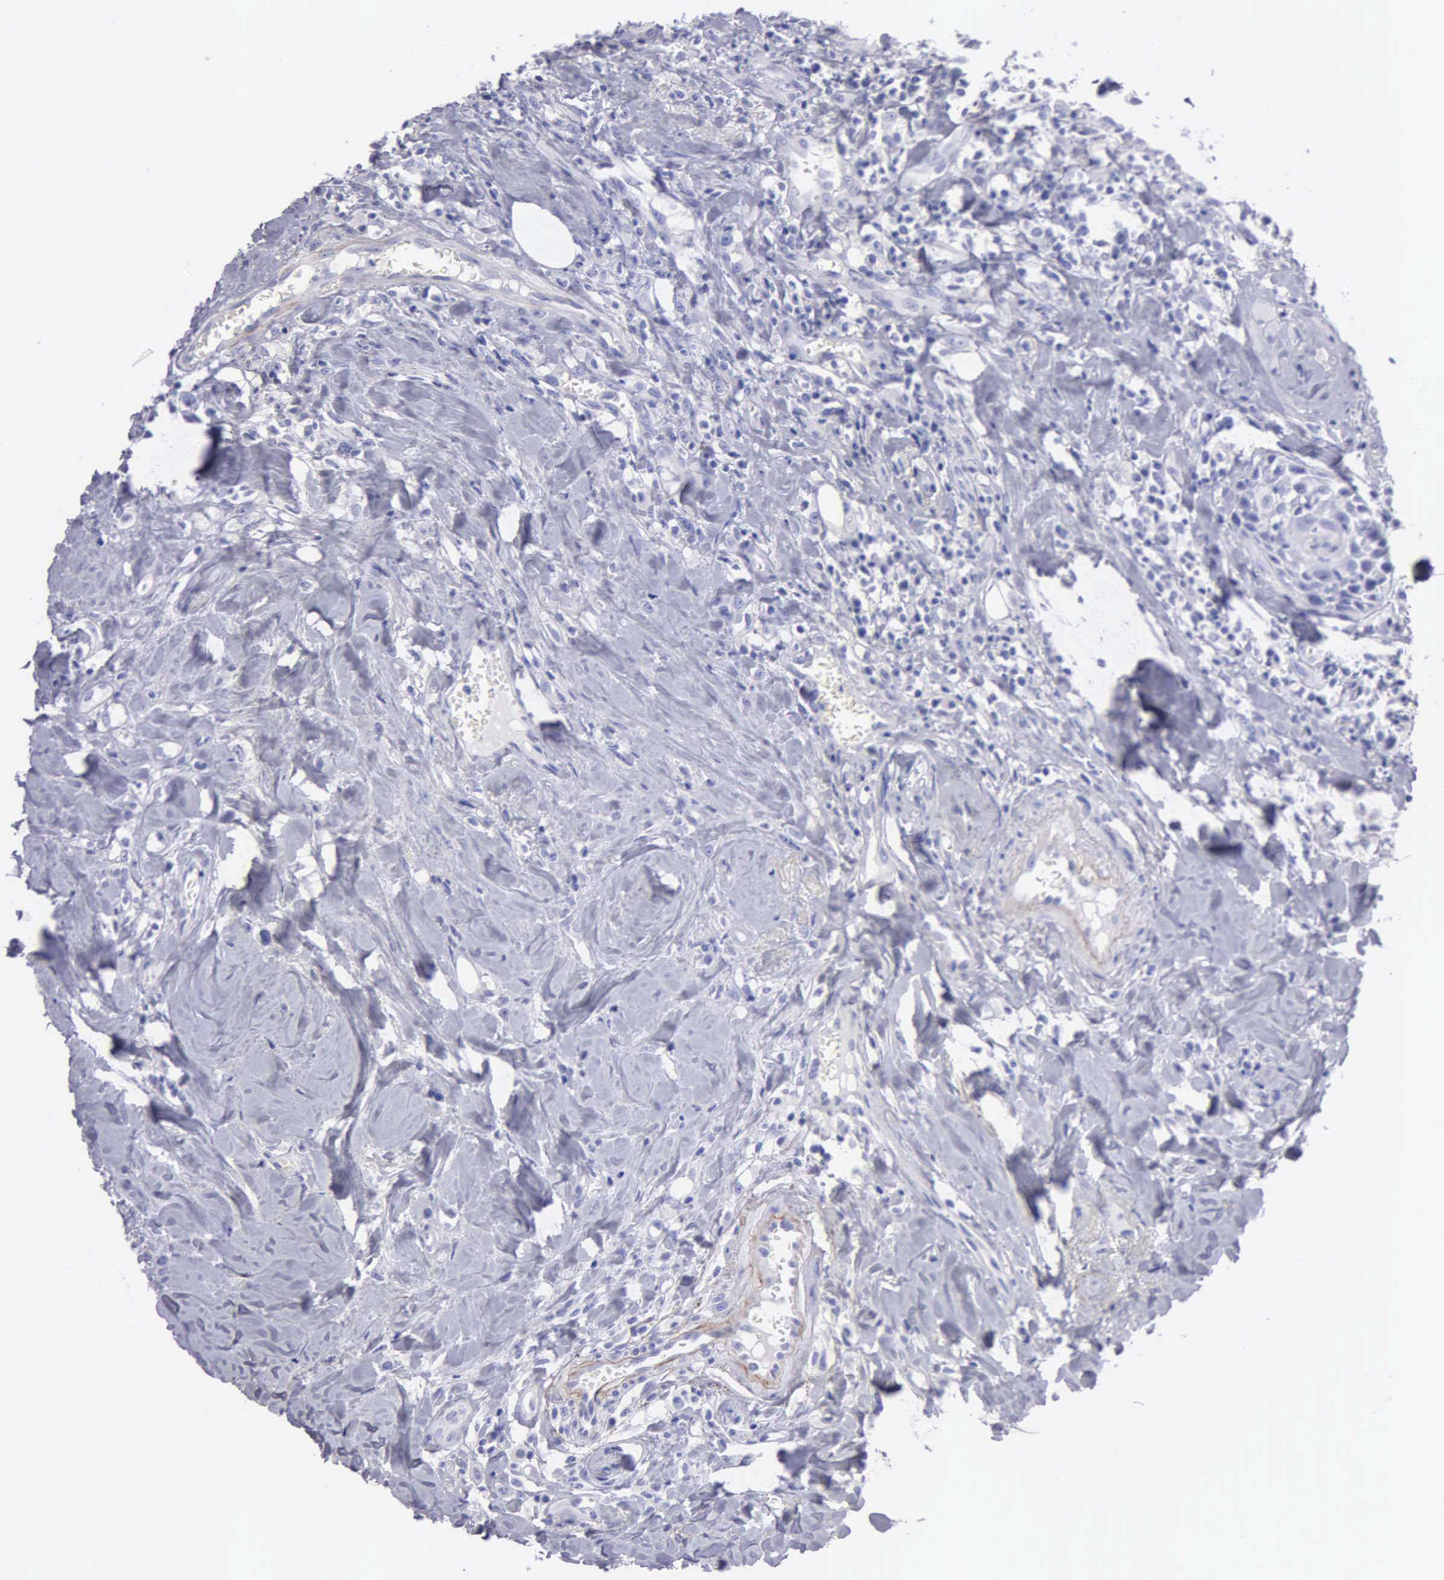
{"staining": {"intensity": "negative", "quantity": "none", "location": "none"}, "tissue": "head and neck cancer", "cell_type": "Tumor cells", "image_type": "cancer", "snomed": [{"axis": "morphology", "description": "Squamous cell carcinoma, NOS"}, {"axis": "topography", "description": "Oral tissue"}, {"axis": "topography", "description": "Head-Neck"}], "caption": "The photomicrograph shows no significant expression in tumor cells of head and neck cancer (squamous cell carcinoma). The staining was performed using DAB (3,3'-diaminobenzidine) to visualize the protein expression in brown, while the nuclei were stained in blue with hematoxylin (Magnification: 20x).", "gene": "FBLN5", "patient": {"sex": "female", "age": 82}}